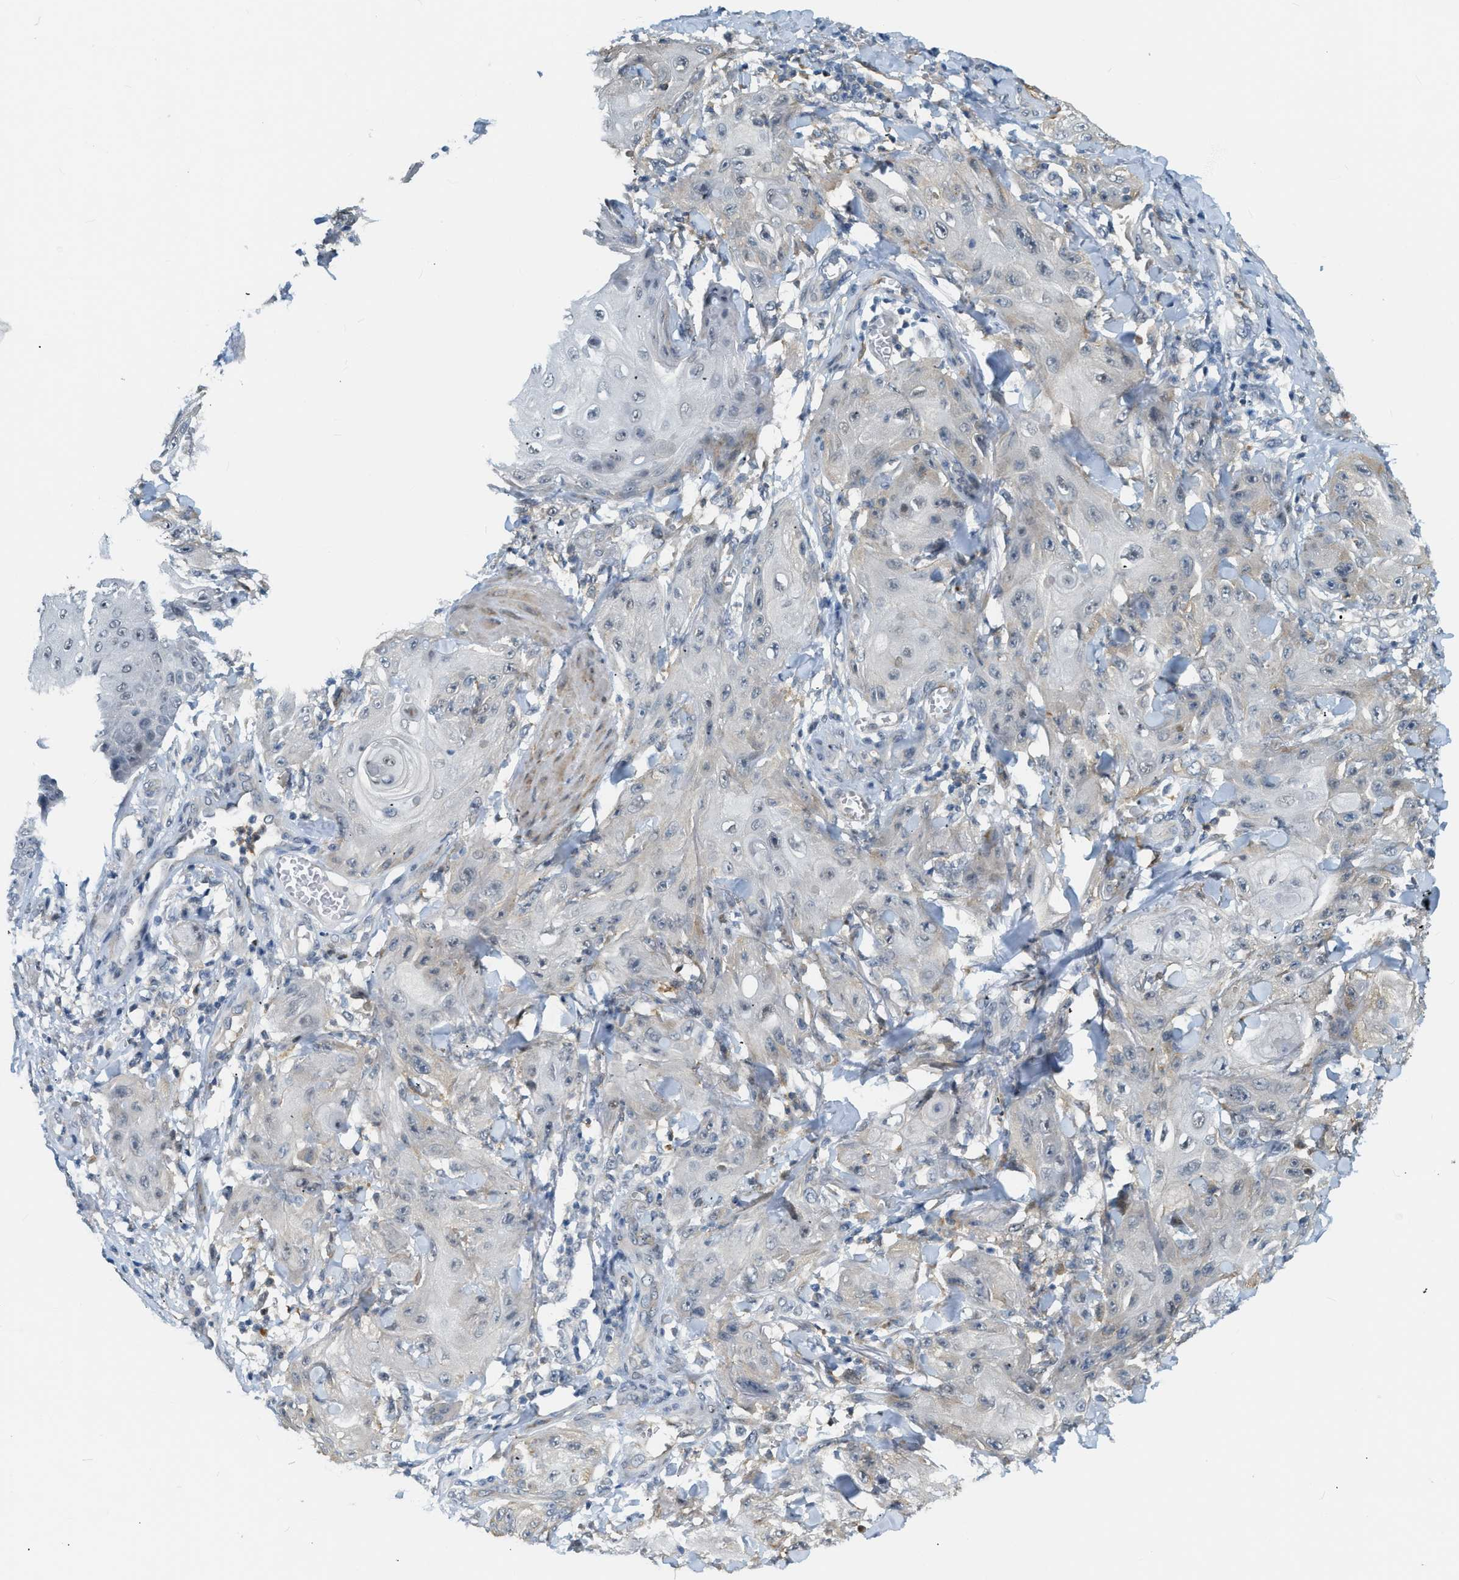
{"staining": {"intensity": "weak", "quantity": "<25%", "location": "cytoplasmic/membranous"}, "tissue": "skin cancer", "cell_type": "Tumor cells", "image_type": "cancer", "snomed": [{"axis": "morphology", "description": "Squamous cell carcinoma, NOS"}, {"axis": "topography", "description": "Skin"}], "caption": "Immunohistochemical staining of human squamous cell carcinoma (skin) exhibits no significant expression in tumor cells.", "gene": "ZNF408", "patient": {"sex": "male", "age": 74}}